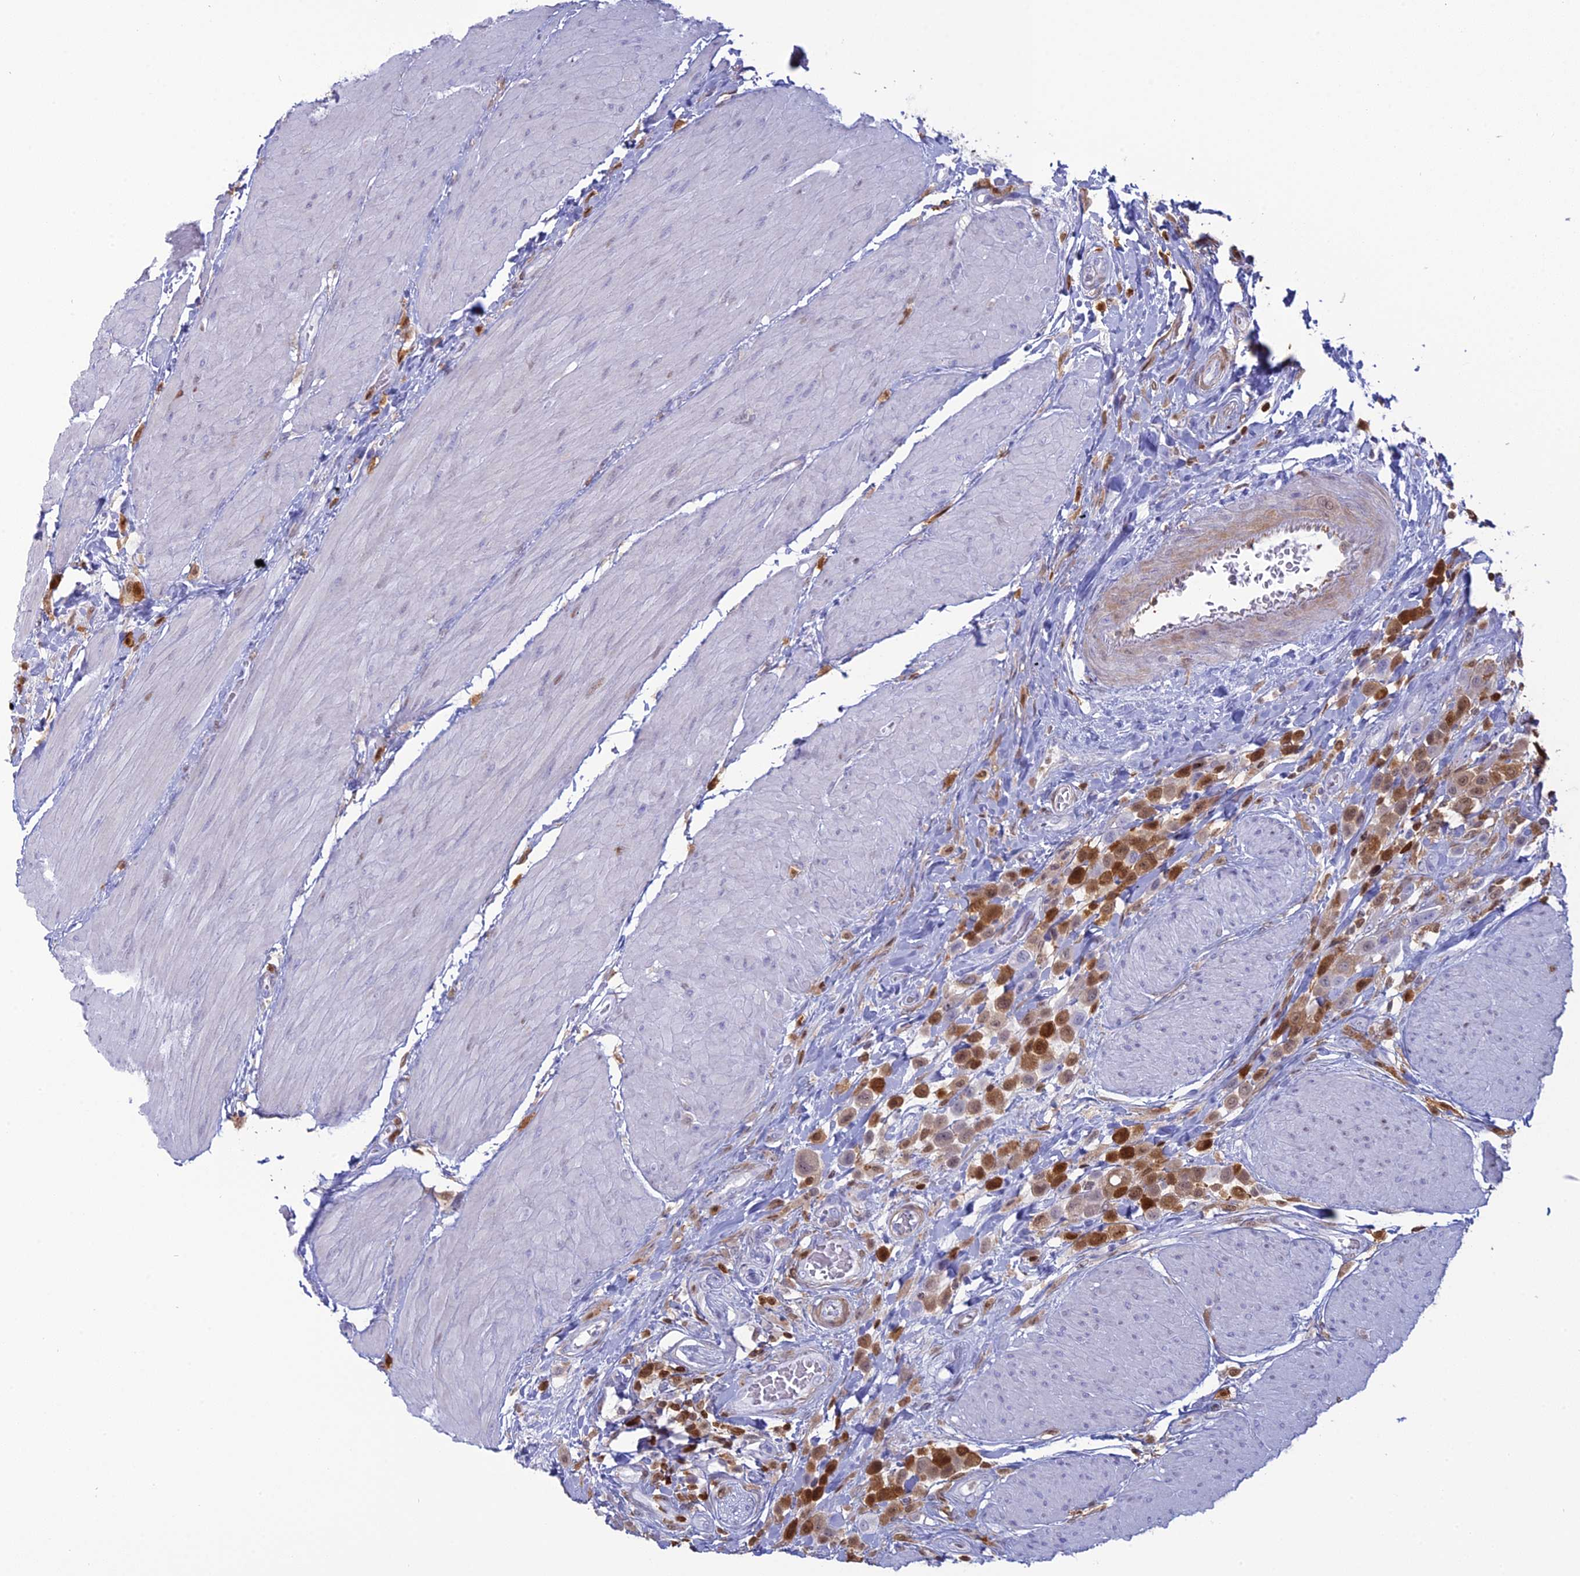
{"staining": {"intensity": "moderate", "quantity": "25%-75%", "location": "cytoplasmic/membranous,nuclear"}, "tissue": "urothelial cancer", "cell_type": "Tumor cells", "image_type": "cancer", "snomed": [{"axis": "morphology", "description": "Urothelial carcinoma, High grade"}, {"axis": "topography", "description": "Urinary bladder"}], "caption": "Immunohistochemical staining of human urothelial cancer shows medium levels of moderate cytoplasmic/membranous and nuclear protein expression in about 25%-75% of tumor cells.", "gene": "PGBD4", "patient": {"sex": "male", "age": 50}}